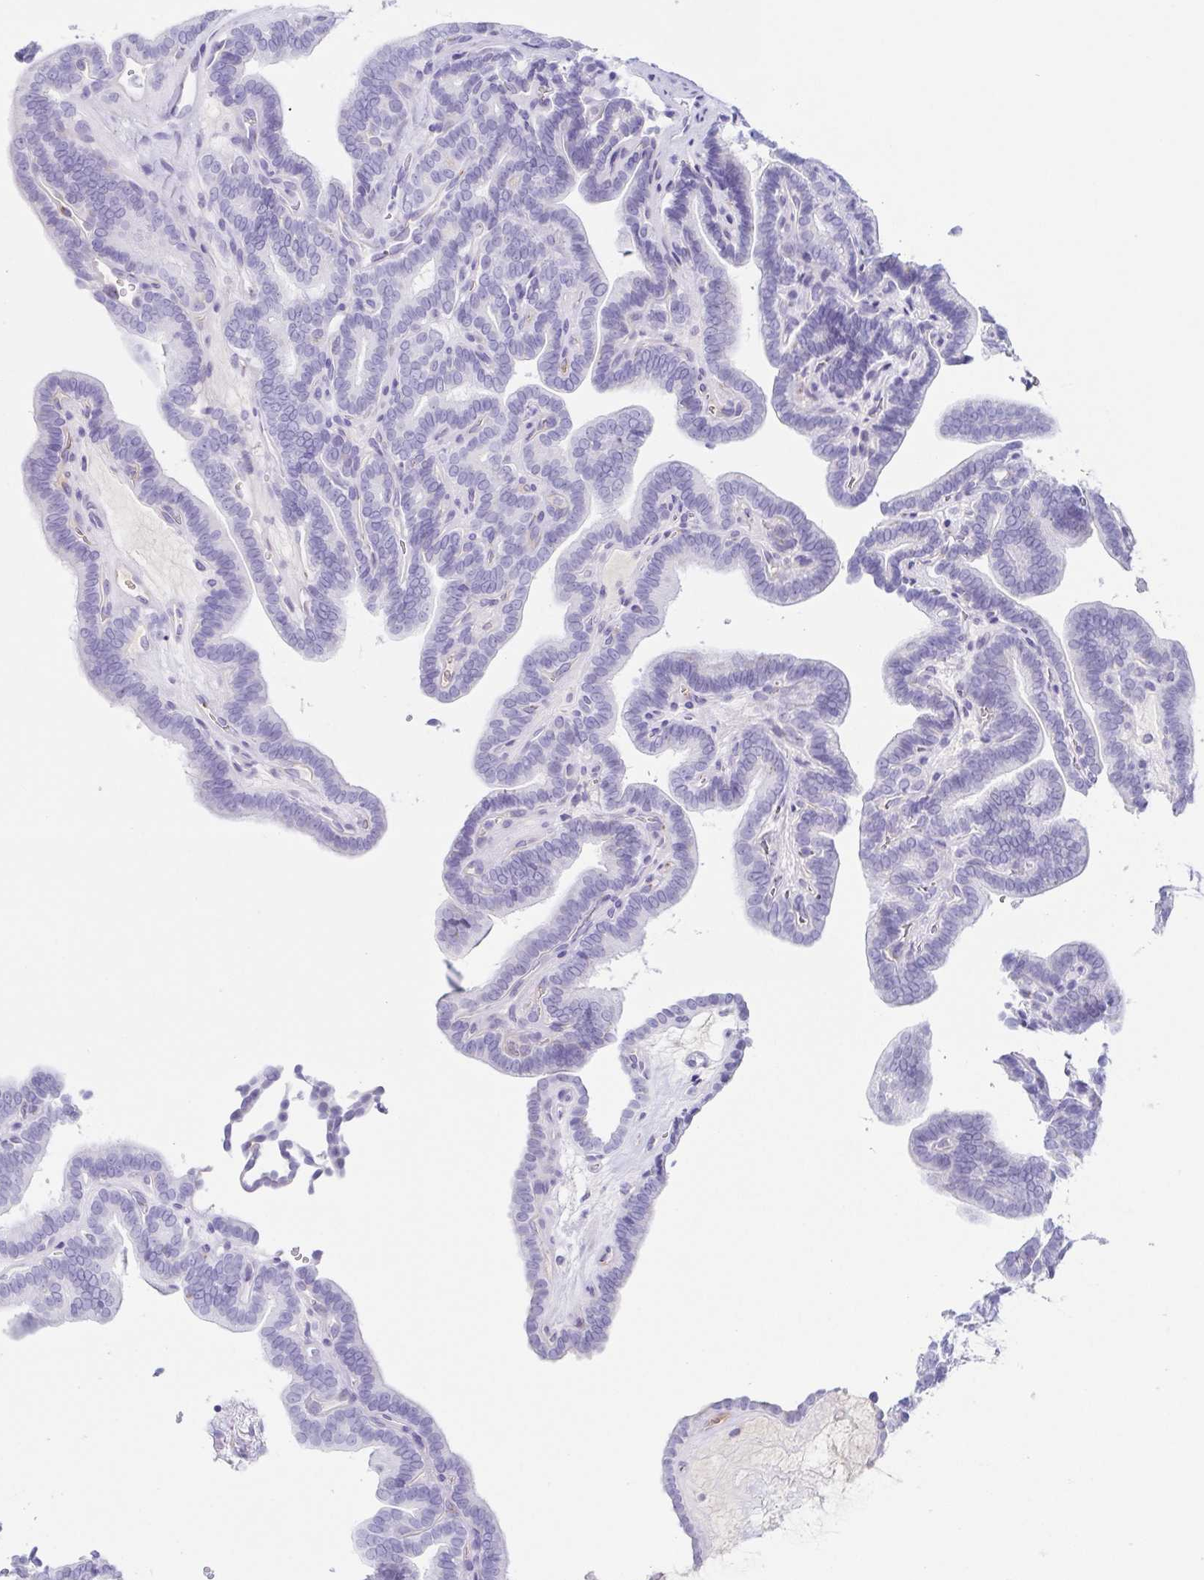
{"staining": {"intensity": "negative", "quantity": "none", "location": "none"}, "tissue": "thyroid cancer", "cell_type": "Tumor cells", "image_type": "cancer", "snomed": [{"axis": "morphology", "description": "Papillary adenocarcinoma, NOS"}, {"axis": "topography", "description": "Thyroid gland"}], "caption": "Immunohistochemistry (IHC) image of thyroid papillary adenocarcinoma stained for a protein (brown), which reveals no positivity in tumor cells. Nuclei are stained in blue.", "gene": "LDLRAD1", "patient": {"sex": "female", "age": 21}}